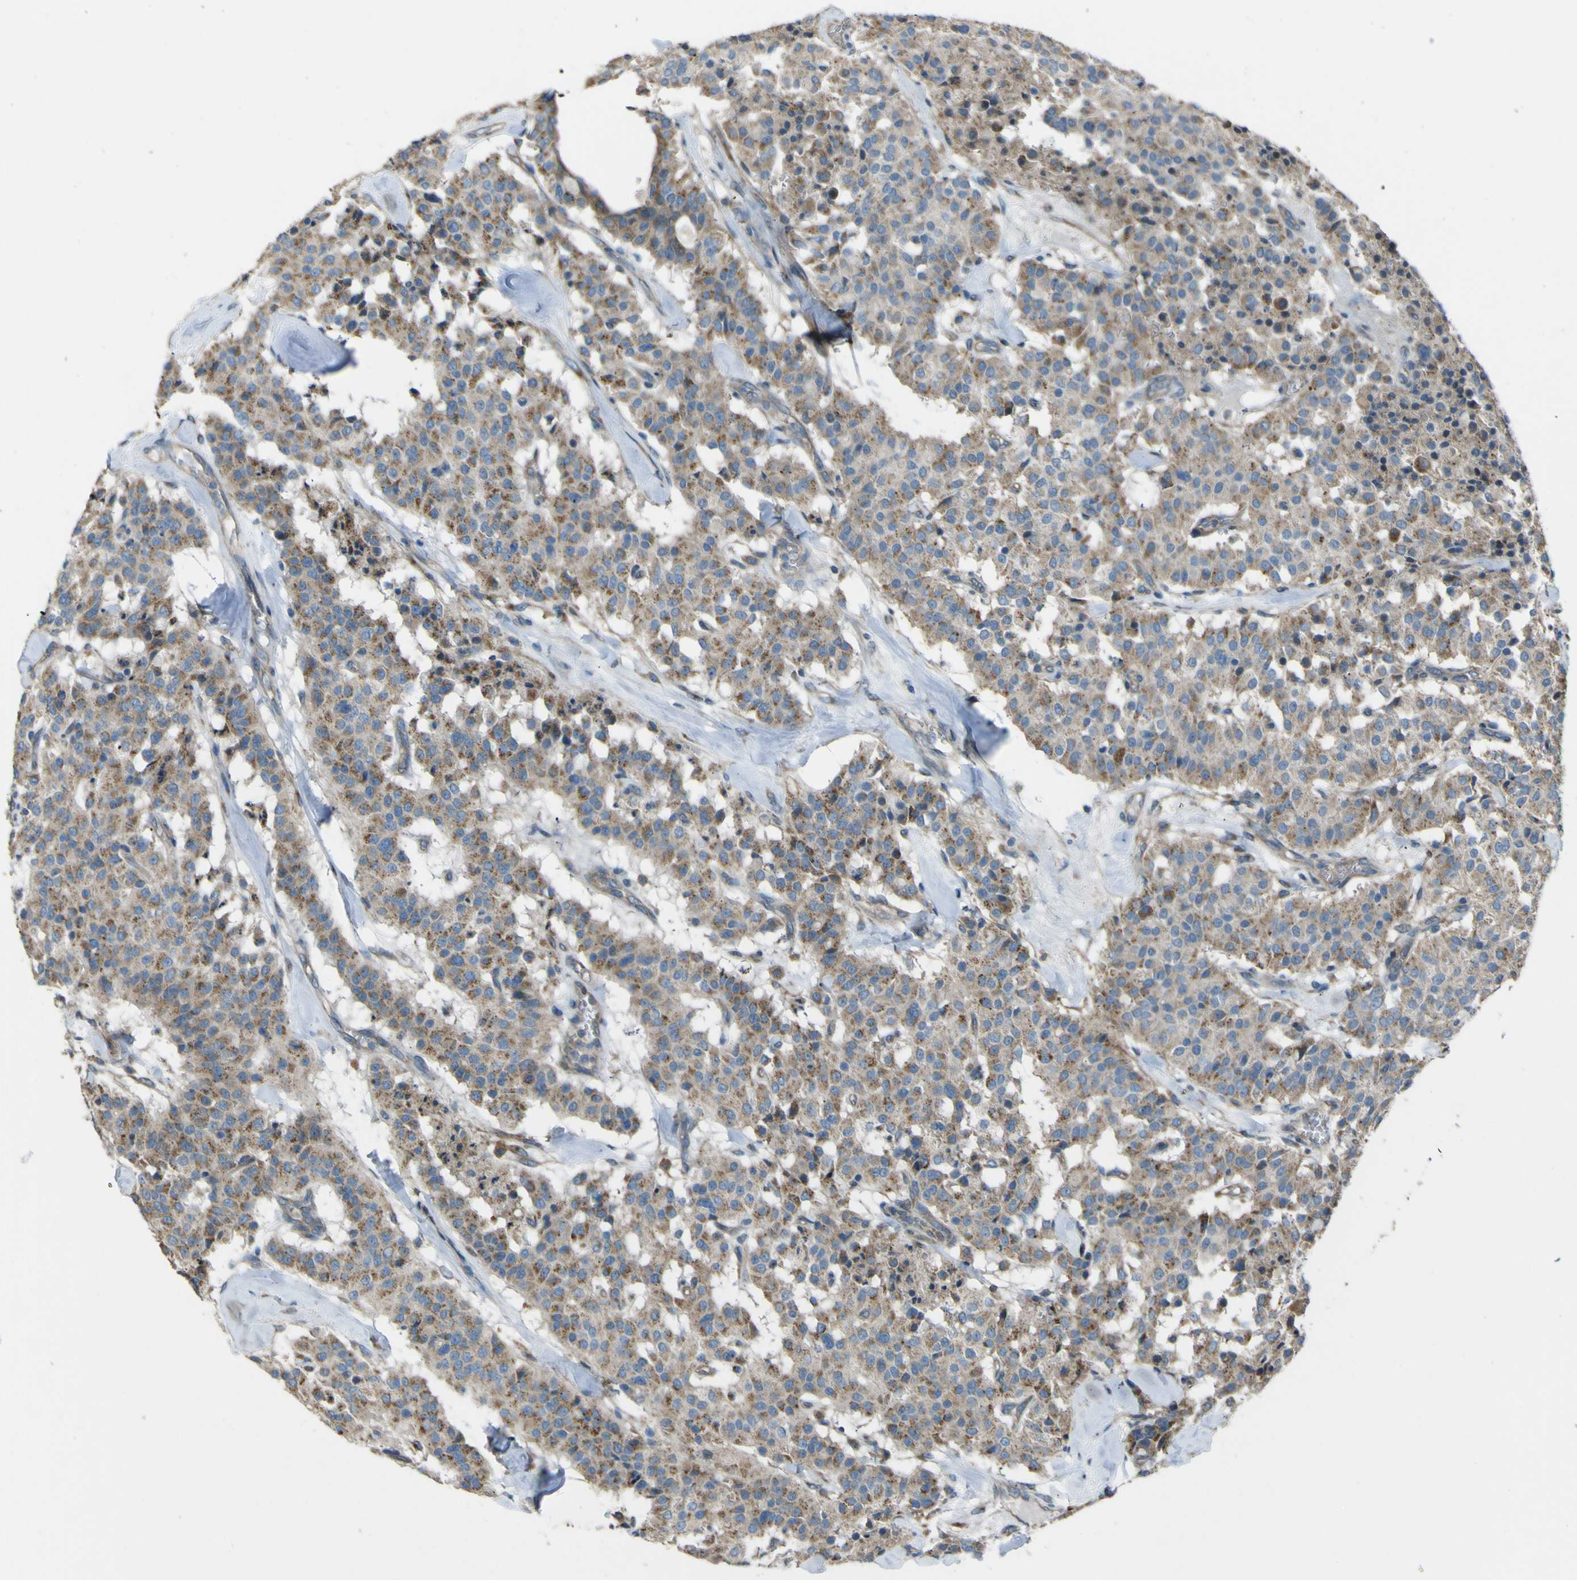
{"staining": {"intensity": "moderate", "quantity": "25%-75%", "location": "cytoplasmic/membranous"}, "tissue": "carcinoid", "cell_type": "Tumor cells", "image_type": "cancer", "snomed": [{"axis": "morphology", "description": "Carcinoid, malignant, NOS"}, {"axis": "topography", "description": "Lung"}], "caption": "Immunohistochemical staining of carcinoid shows medium levels of moderate cytoplasmic/membranous staining in approximately 25%-75% of tumor cells.", "gene": "NAALADL2", "patient": {"sex": "male", "age": 30}}